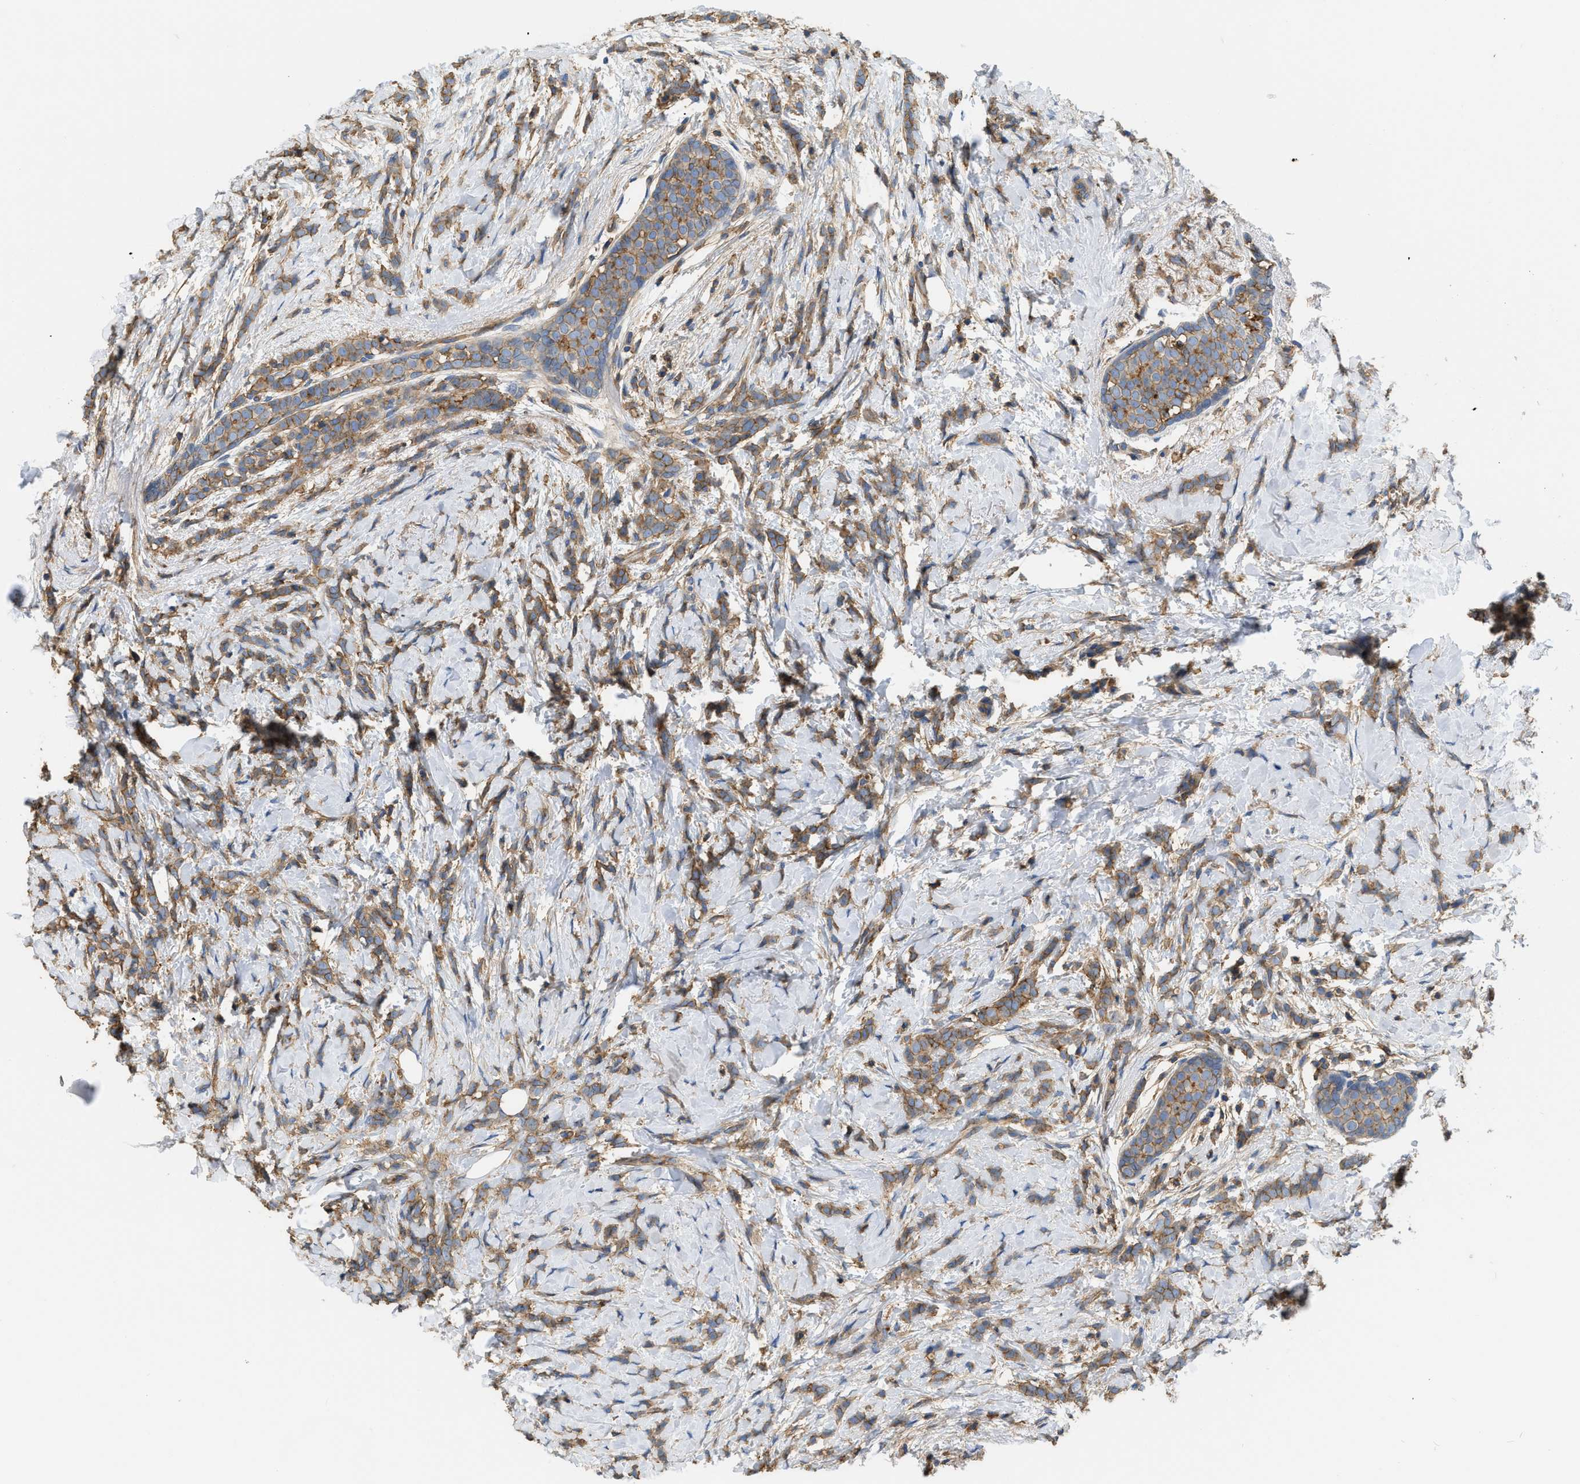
{"staining": {"intensity": "moderate", "quantity": ">75%", "location": "cytoplasmic/membranous"}, "tissue": "breast cancer", "cell_type": "Tumor cells", "image_type": "cancer", "snomed": [{"axis": "morphology", "description": "Lobular carcinoma, in situ"}, {"axis": "morphology", "description": "Lobular carcinoma"}, {"axis": "topography", "description": "Breast"}], "caption": "Breast cancer stained with a brown dye exhibits moderate cytoplasmic/membranous positive staining in about >75% of tumor cells.", "gene": "GNB4", "patient": {"sex": "female", "age": 41}}